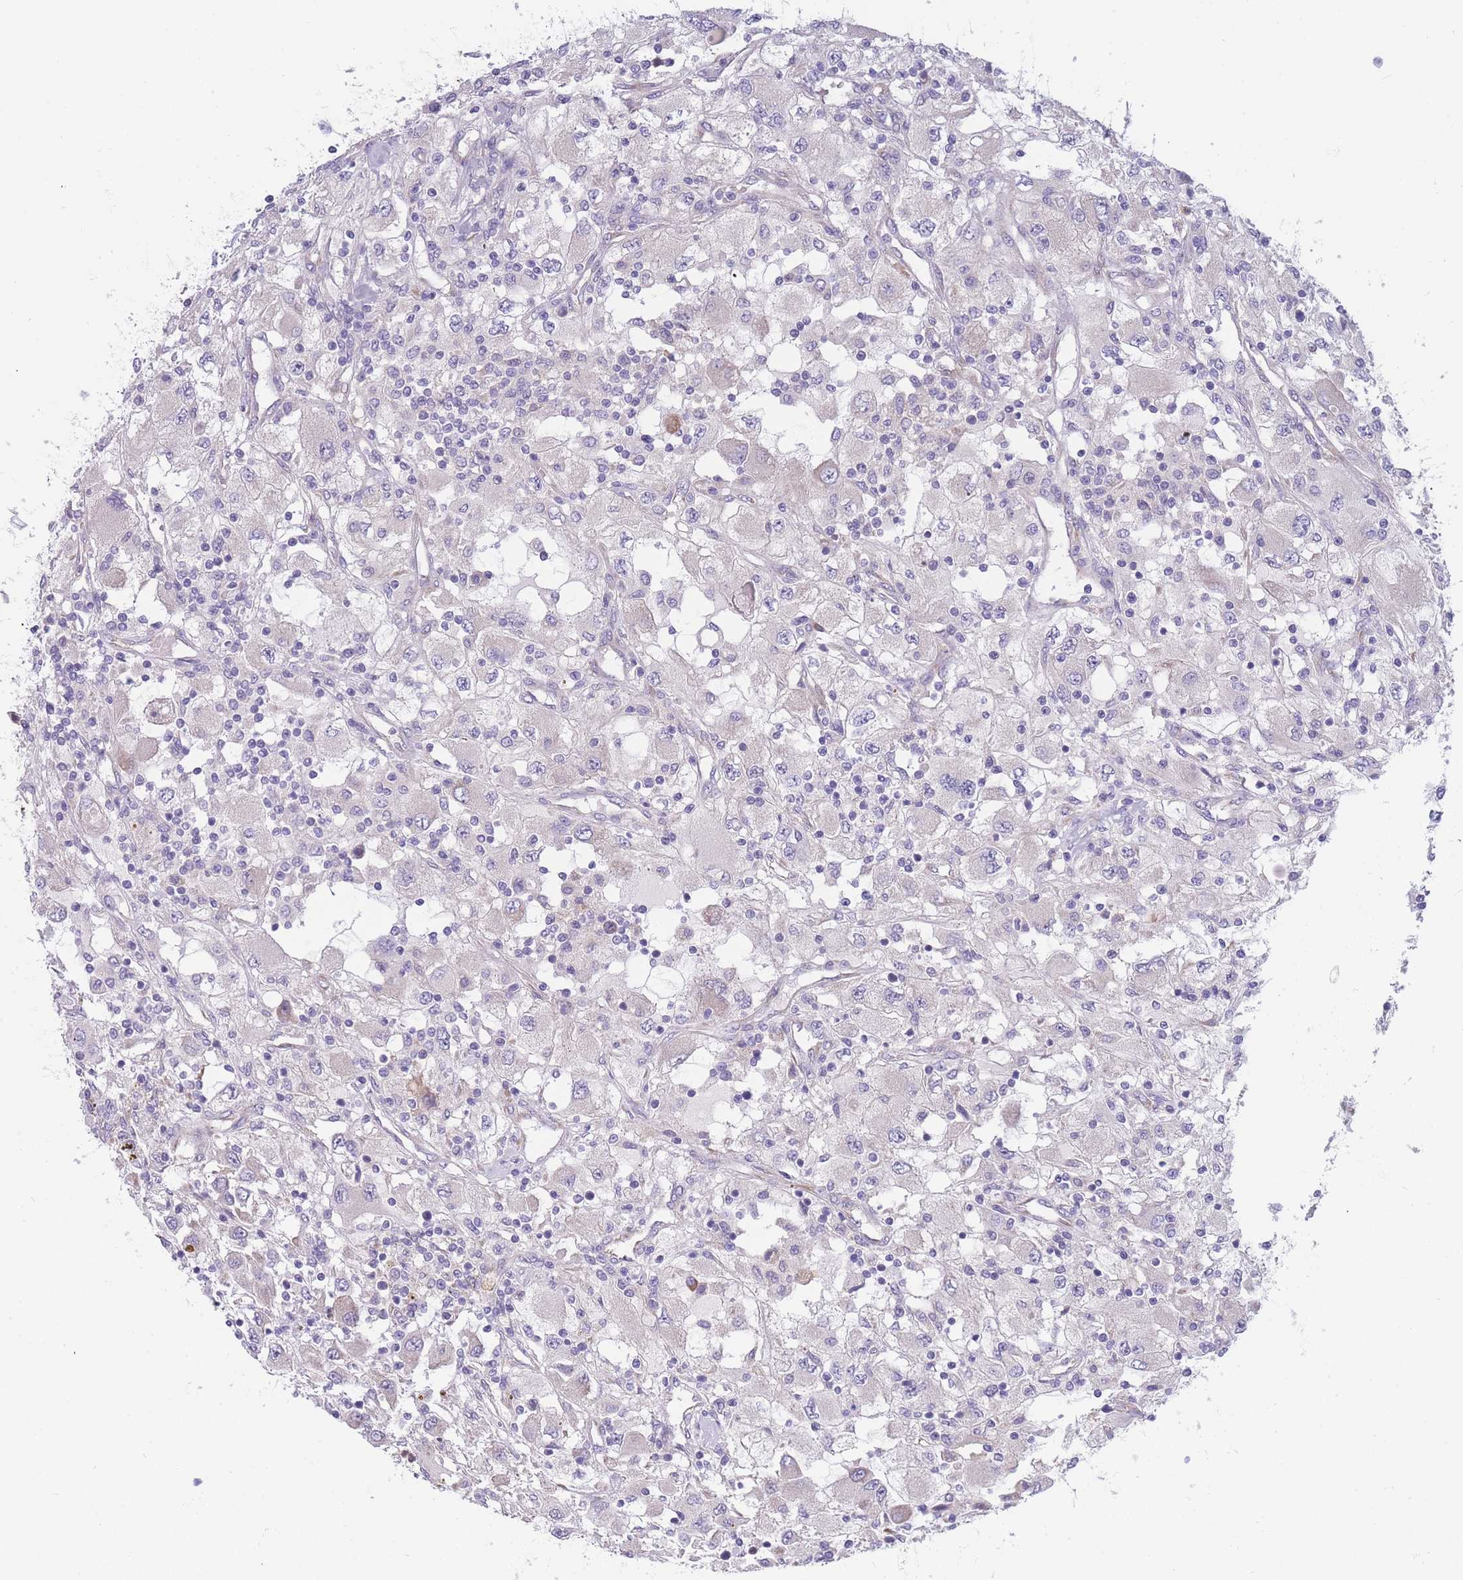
{"staining": {"intensity": "weak", "quantity": "25%-75%", "location": "cytoplasmic/membranous"}, "tissue": "renal cancer", "cell_type": "Tumor cells", "image_type": "cancer", "snomed": [{"axis": "morphology", "description": "Adenocarcinoma, NOS"}, {"axis": "topography", "description": "Kidney"}], "caption": "Immunohistochemical staining of human adenocarcinoma (renal) displays low levels of weak cytoplasmic/membranous expression in approximately 25%-75% of tumor cells. (DAB (3,3'-diaminobenzidine) = brown stain, brightfield microscopy at high magnification).", "gene": "NDUFAF6", "patient": {"sex": "female", "age": 67}}